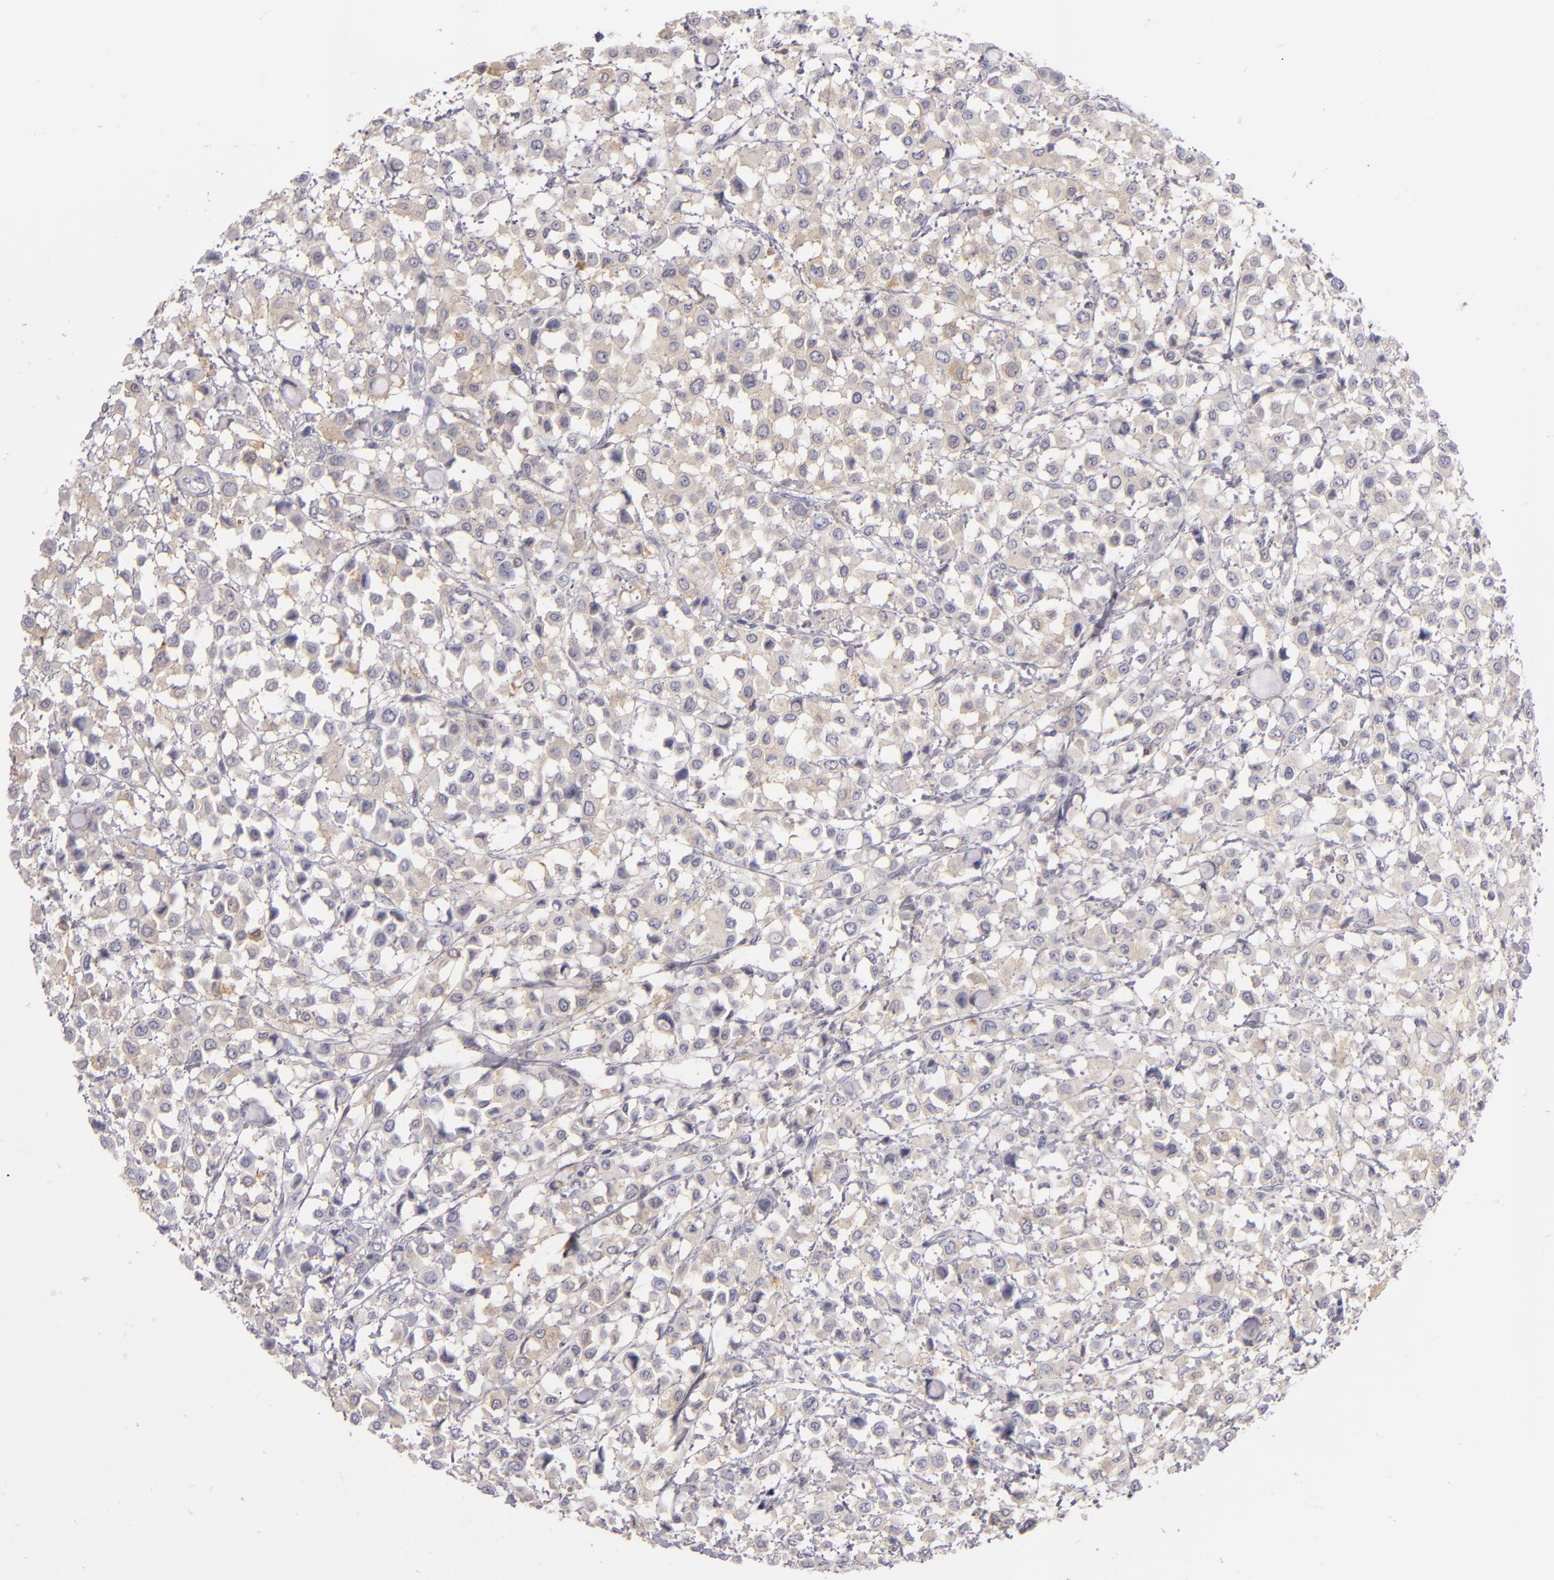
{"staining": {"intensity": "weak", "quantity": ">75%", "location": "cytoplasmic/membranous"}, "tissue": "breast cancer", "cell_type": "Tumor cells", "image_type": "cancer", "snomed": [{"axis": "morphology", "description": "Lobular carcinoma"}, {"axis": "topography", "description": "Breast"}], "caption": "DAB (3,3'-diaminobenzidine) immunohistochemical staining of human lobular carcinoma (breast) reveals weak cytoplasmic/membranous protein positivity in about >75% of tumor cells.", "gene": "MMP10", "patient": {"sex": "female", "age": 85}}